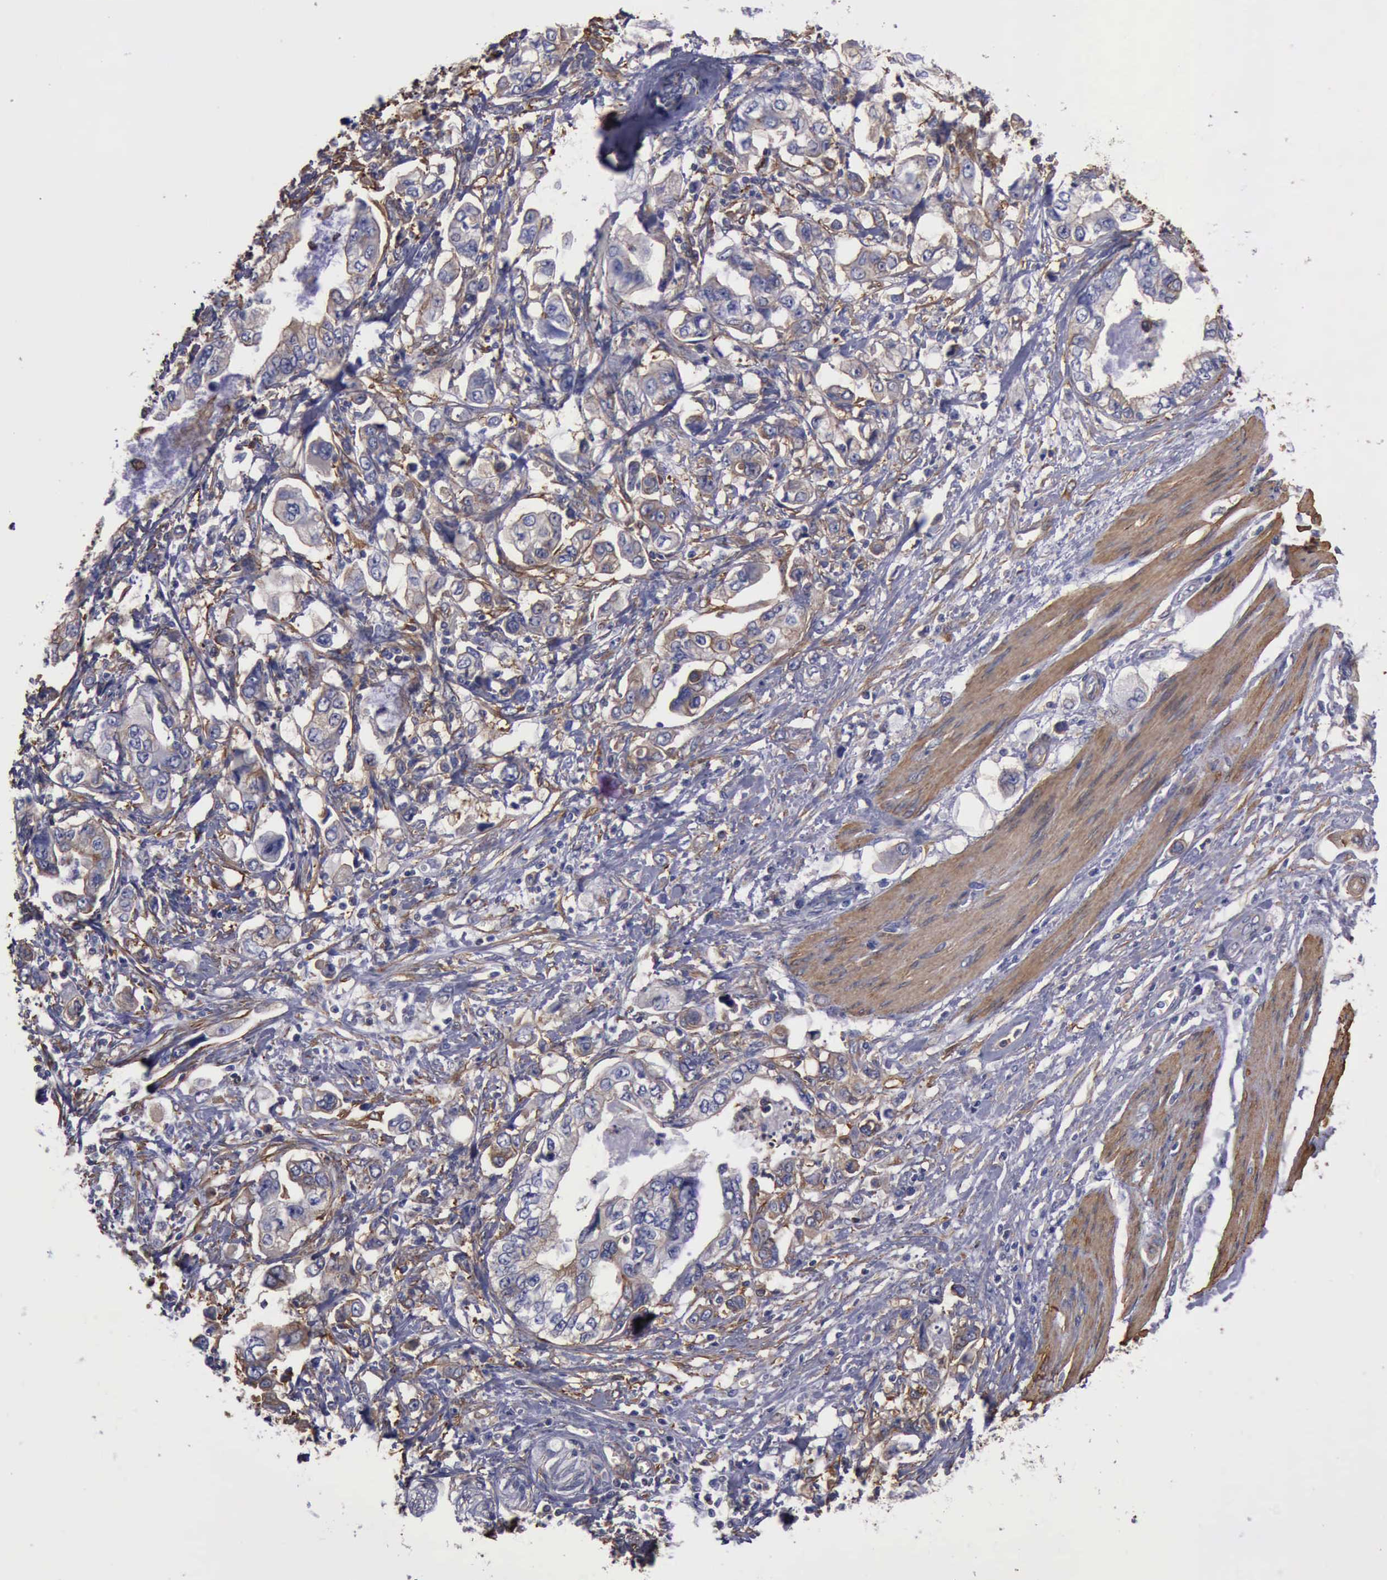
{"staining": {"intensity": "weak", "quantity": "25%-75%", "location": "cytoplasmic/membranous"}, "tissue": "stomach cancer", "cell_type": "Tumor cells", "image_type": "cancer", "snomed": [{"axis": "morphology", "description": "Adenocarcinoma, NOS"}, {"axis": "topography", "description": "Pancreas"}, {"axis": "topography", "description": "Stomach, upper"}], "caption": "Protein staining reveals weak cytoplasmic/membranous expression in about 25%-75% of tumor cells in stomach cancer.", "gene": "FLNA", "patient": {"sex": "male", "age": 77}}